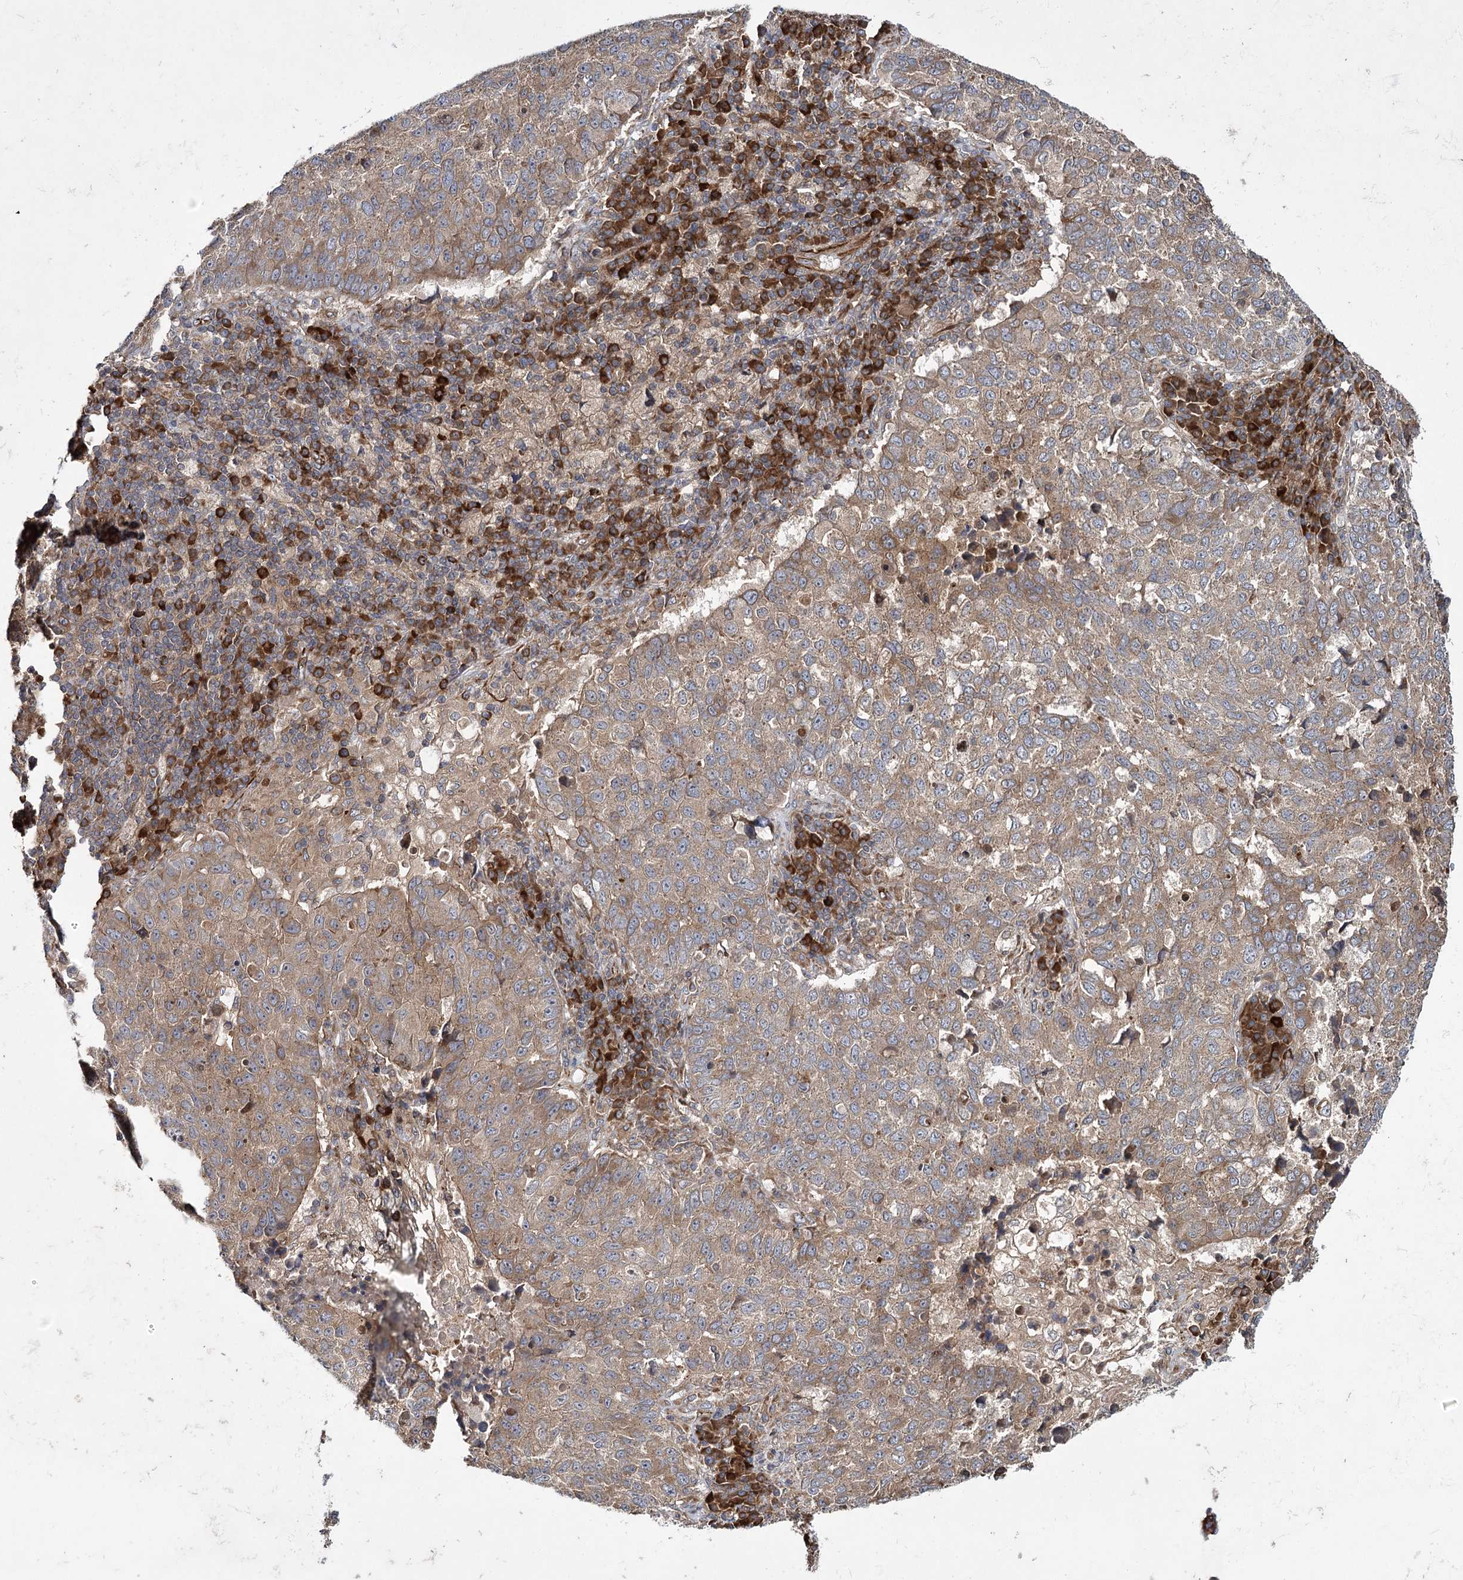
{"staining": {"intensity": "moderate", "quantity": ">75%", "location": "cytoplasmic/membranous"}, "tissue": "lung cancer", "cell_type": "Tumor cells", "image_type": "cancer", "snomed": [{"axis": "morphology", "description": "Squamous cell carcinoma, NOS"}, {"axis": "topography", "description": "Lung"}], "caption": "There is medium levels of moderate cytoplasmic/membranous staining in tumor cells of squamous cell carcinoma (lung), as demonstrated by immunohistochemical staining (brown color).", "gene": "HECTD2", "patient": {"sex": "male", "age": 73}}